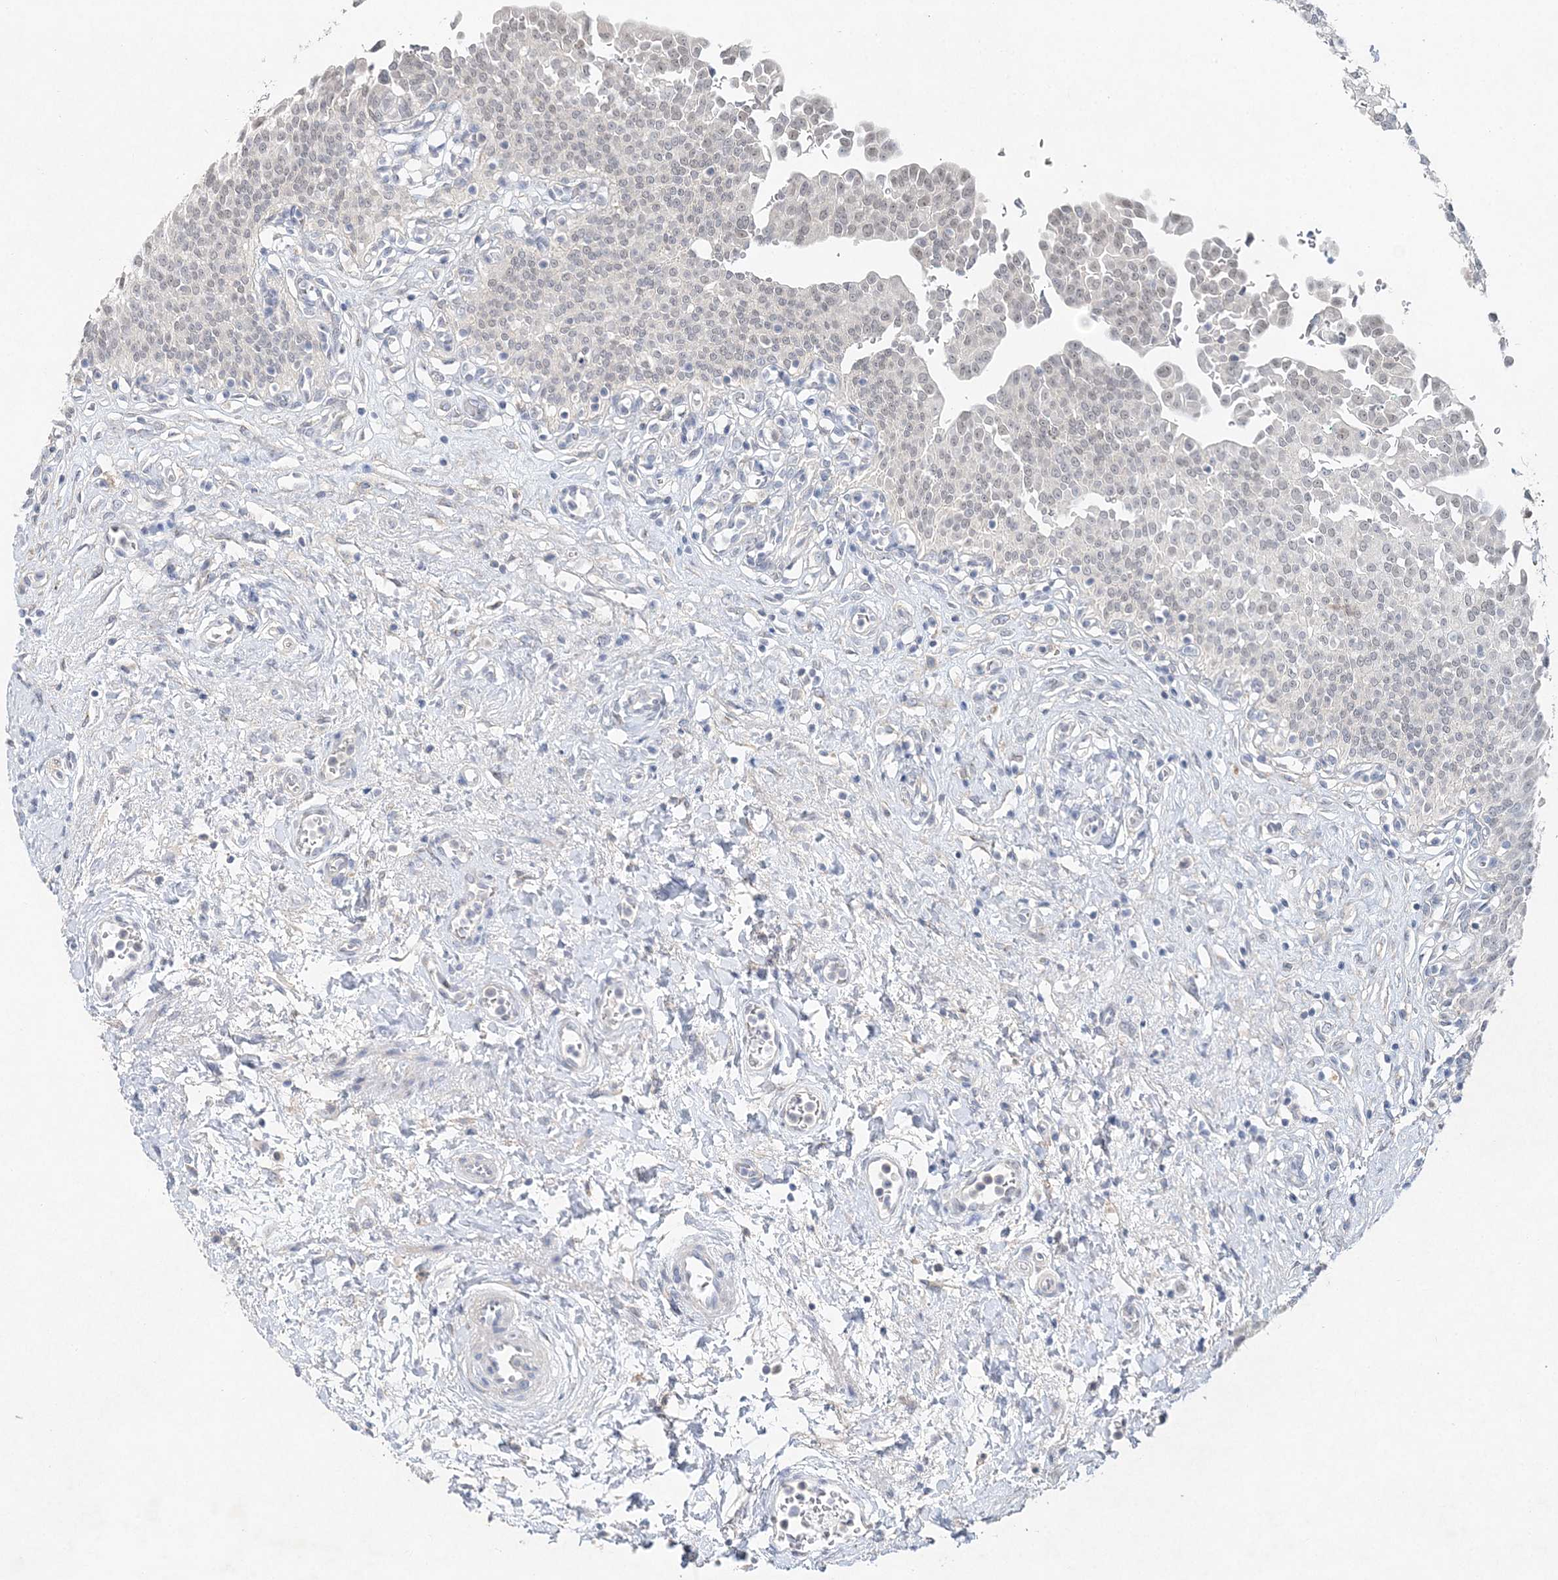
{"staining": {"intensity": "negative", "quantity": "none", "location": "none"}, "tissue": "urinary bladder", "cell_type": "Urothelial cells", "image_type": "normal", "snomed": [{"axis": "morphology", "description": "Urothelial carcinoma, High grade"}, {"axis": "topography", "description": "Urinary bladder"}], "caption": "Immunohistochemical staining of normal human urinary bladder demonstrates no significant expression in urothelial cells. Brightfield microscopy of immunohistochemistry (IHC) stained with DAB (brown) and hematoxylin (blue), captured at high magnification.", "gene": "MAT2B", "patient": {"sex": "male", "age": 46}}